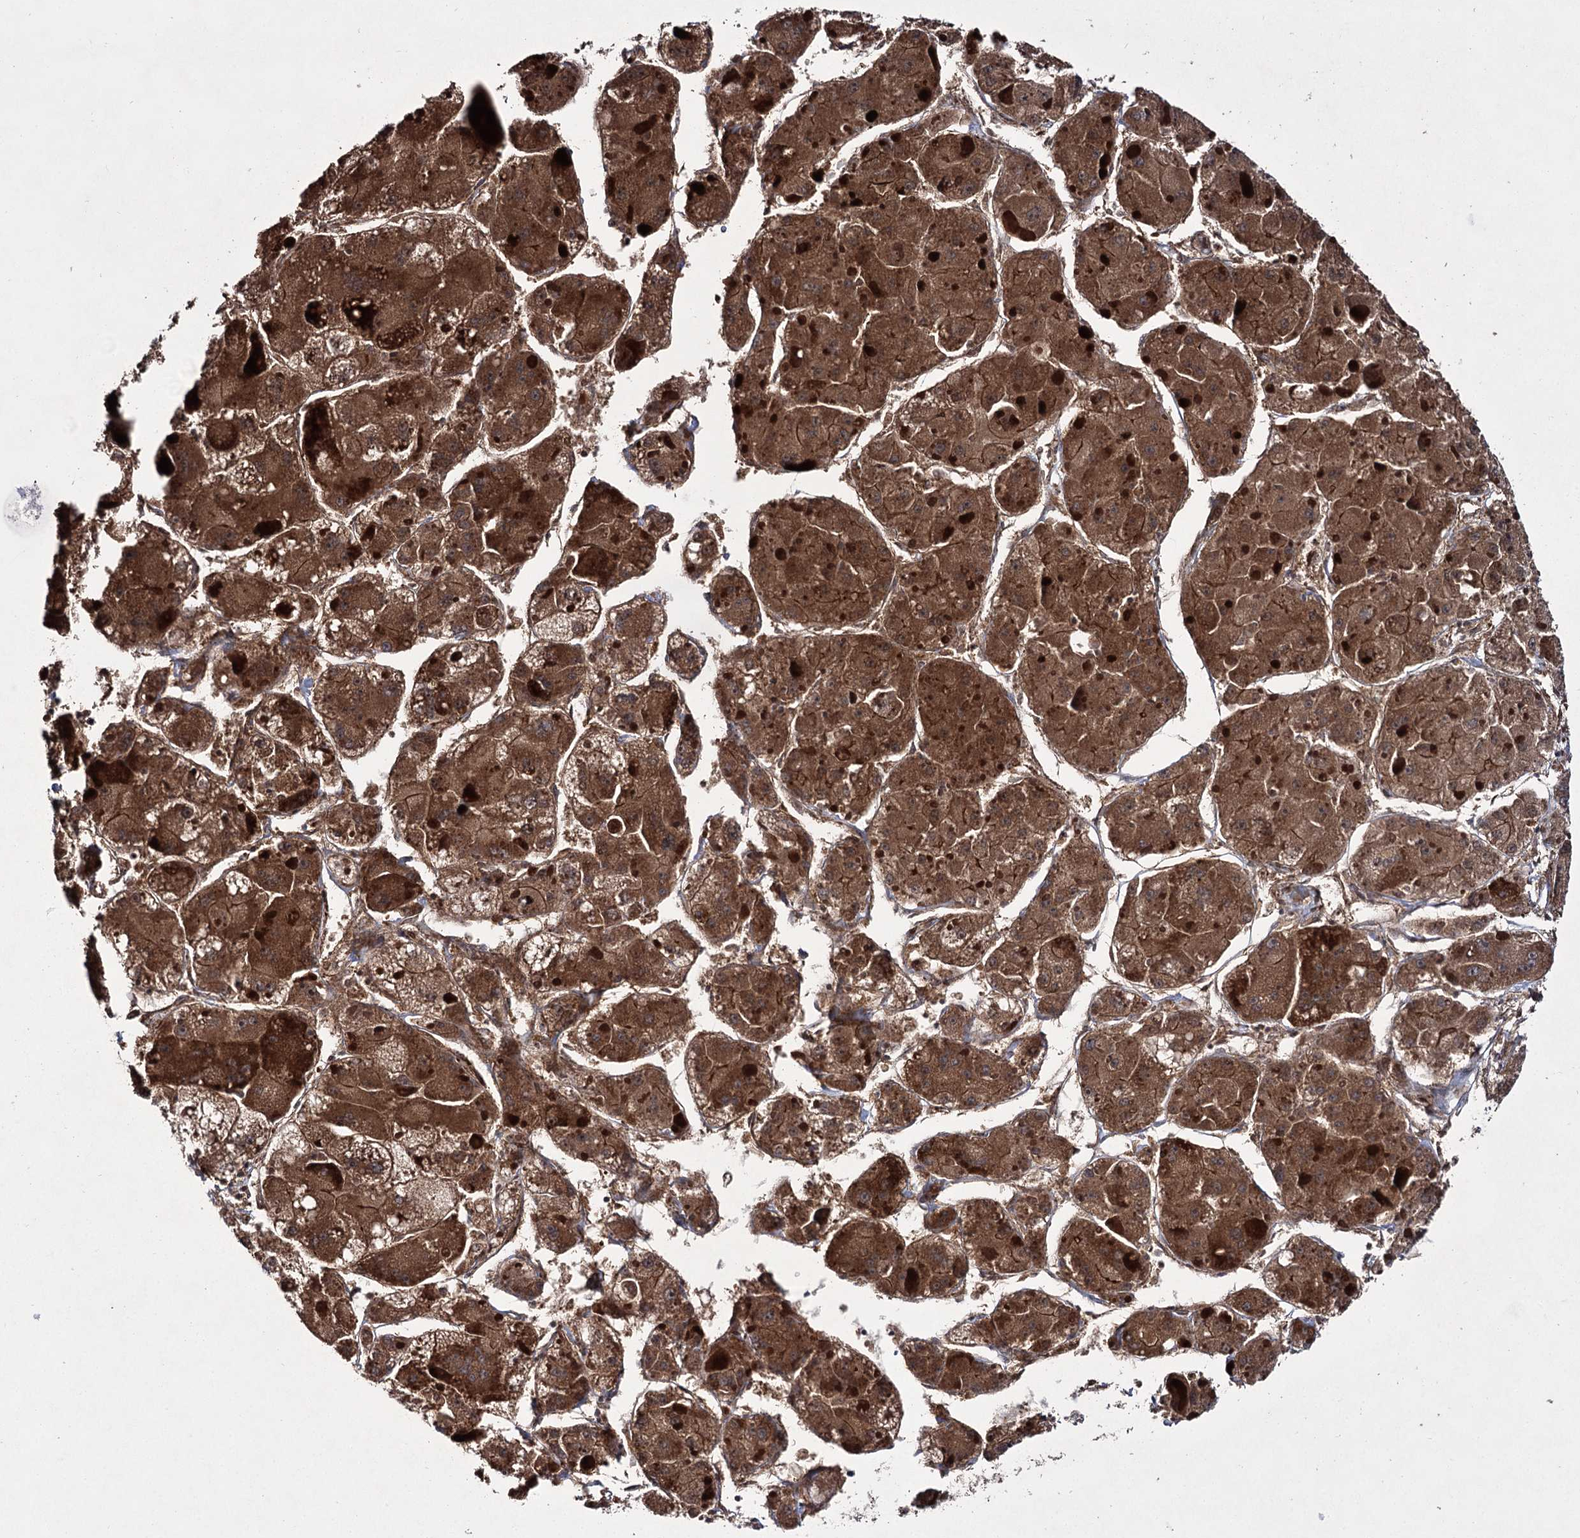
{"staining": {"intensity": "moderate", "quantity": ">75%", "location": "cytoplasmic/membranous"}, "tissue": "liver cancer", "cell_type": "Tumor cells", "image_type": "cancer", "snomed": [{"axis": "morphology", "description": "Carcinoma, Hepatocellular, NOS"}, {"axis": "topography", "description": "Liver"}], "caption": "Tumor cells display medium levels of moderate cytoplasmic/membranous positivity in approximately >75% of cells in human hepatocellular carcinoma (liver).", "gene": "HECTD2", "patient": {"sex": "female", "age": 73}}